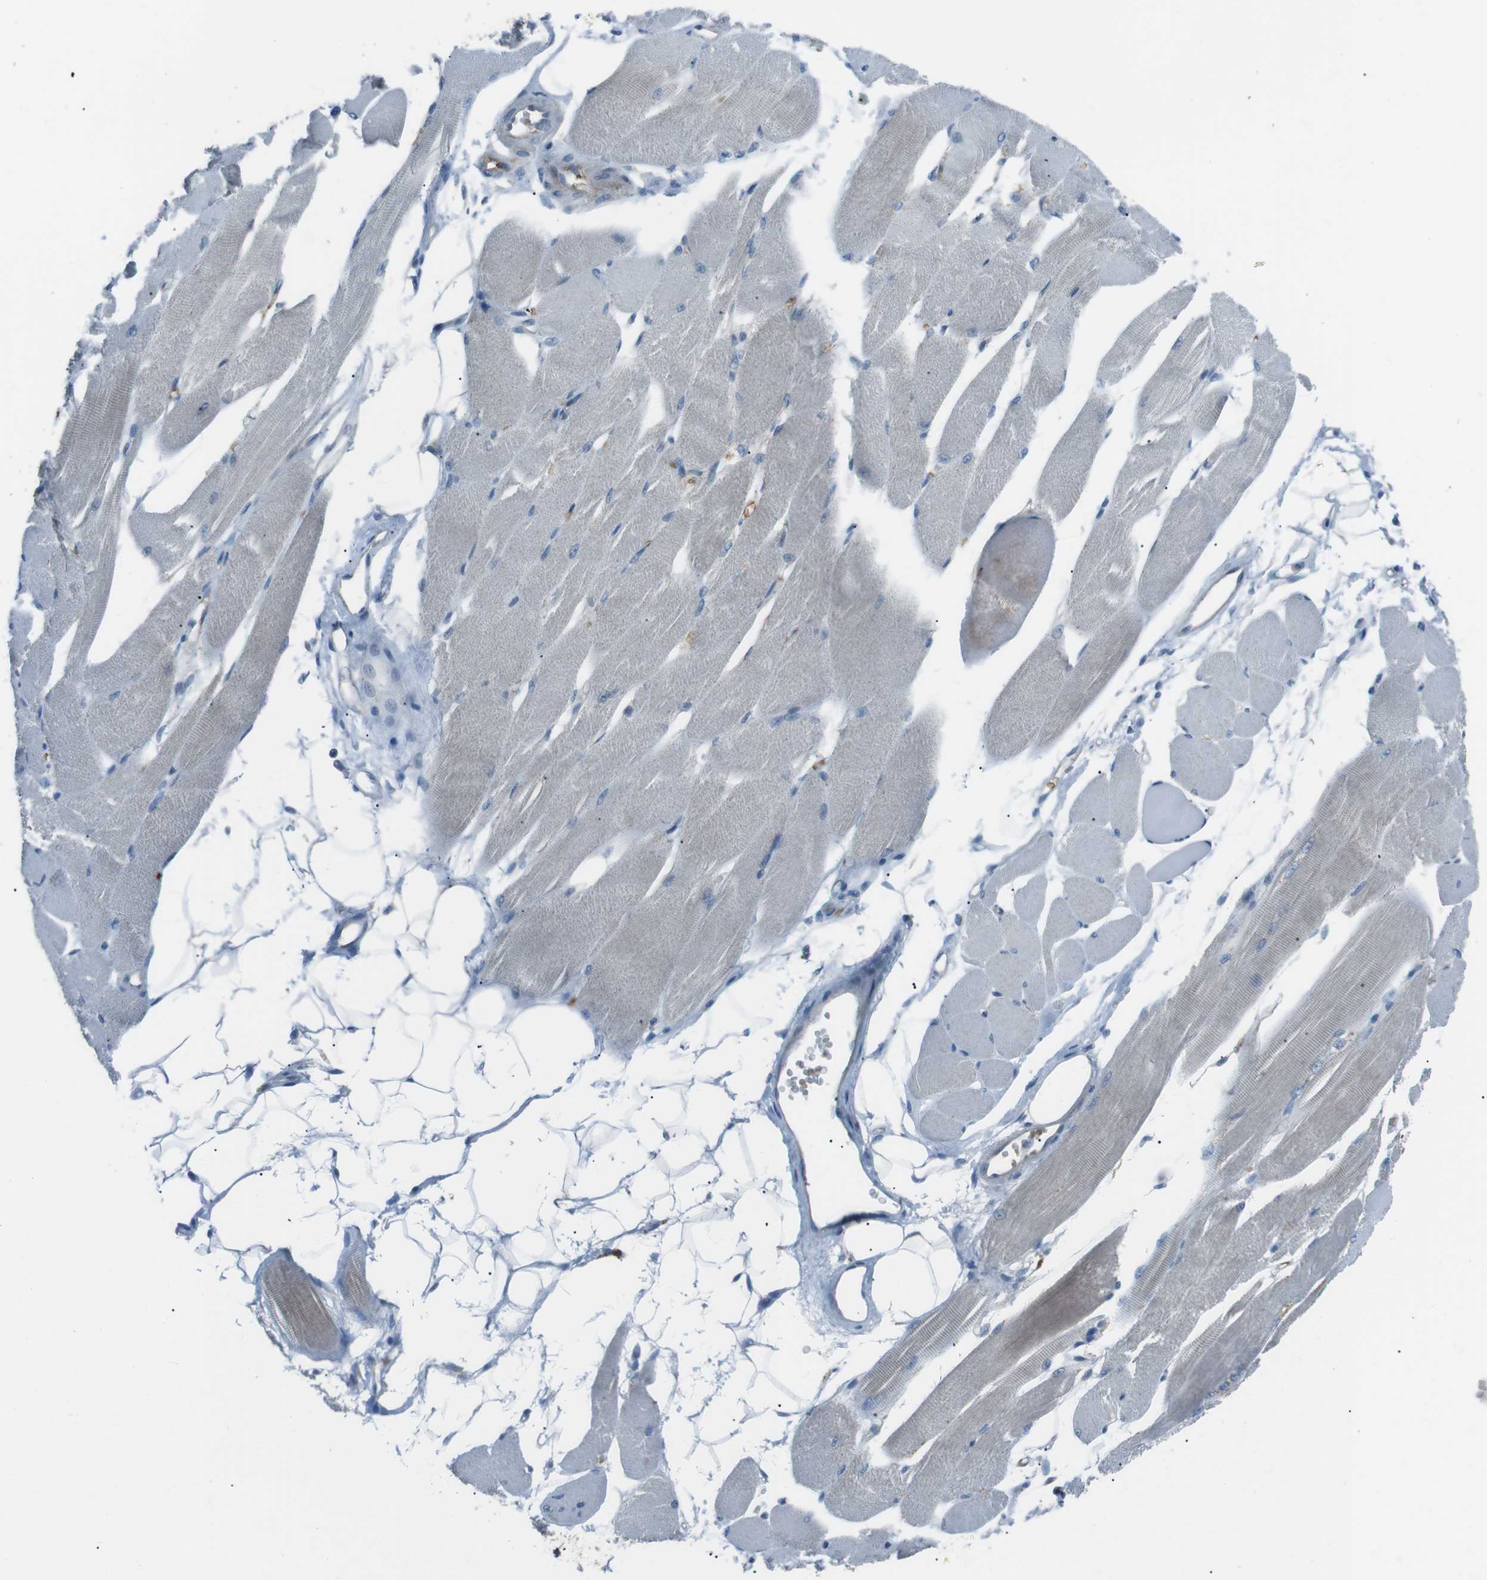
{"staining": {"intensity": "weak", "quantity": "25%-75%", "location": "cytoplasmic/membranous"}, "tissue": "skeletal muscle", "cell_type": "Myocytes", "image_type": "normal", "snomed": [{"axis": "morphology", "description": "Normal tissue, NOS"}, {"axis": "topography", "description": "Skeletal muscle"}, {"axis": "topography", "description": "Peripheral nerve tissue"}], "caption": "Protein staining of normal skeletal muscle displays weak cytoplasmic/membranous staining in about 25%-75% of myocytes. (brown staining indicates protein expression, while blue staining denotes nuclei).", "gene": "SPTA1", "patient": {"sex": "female", "age": 84}}